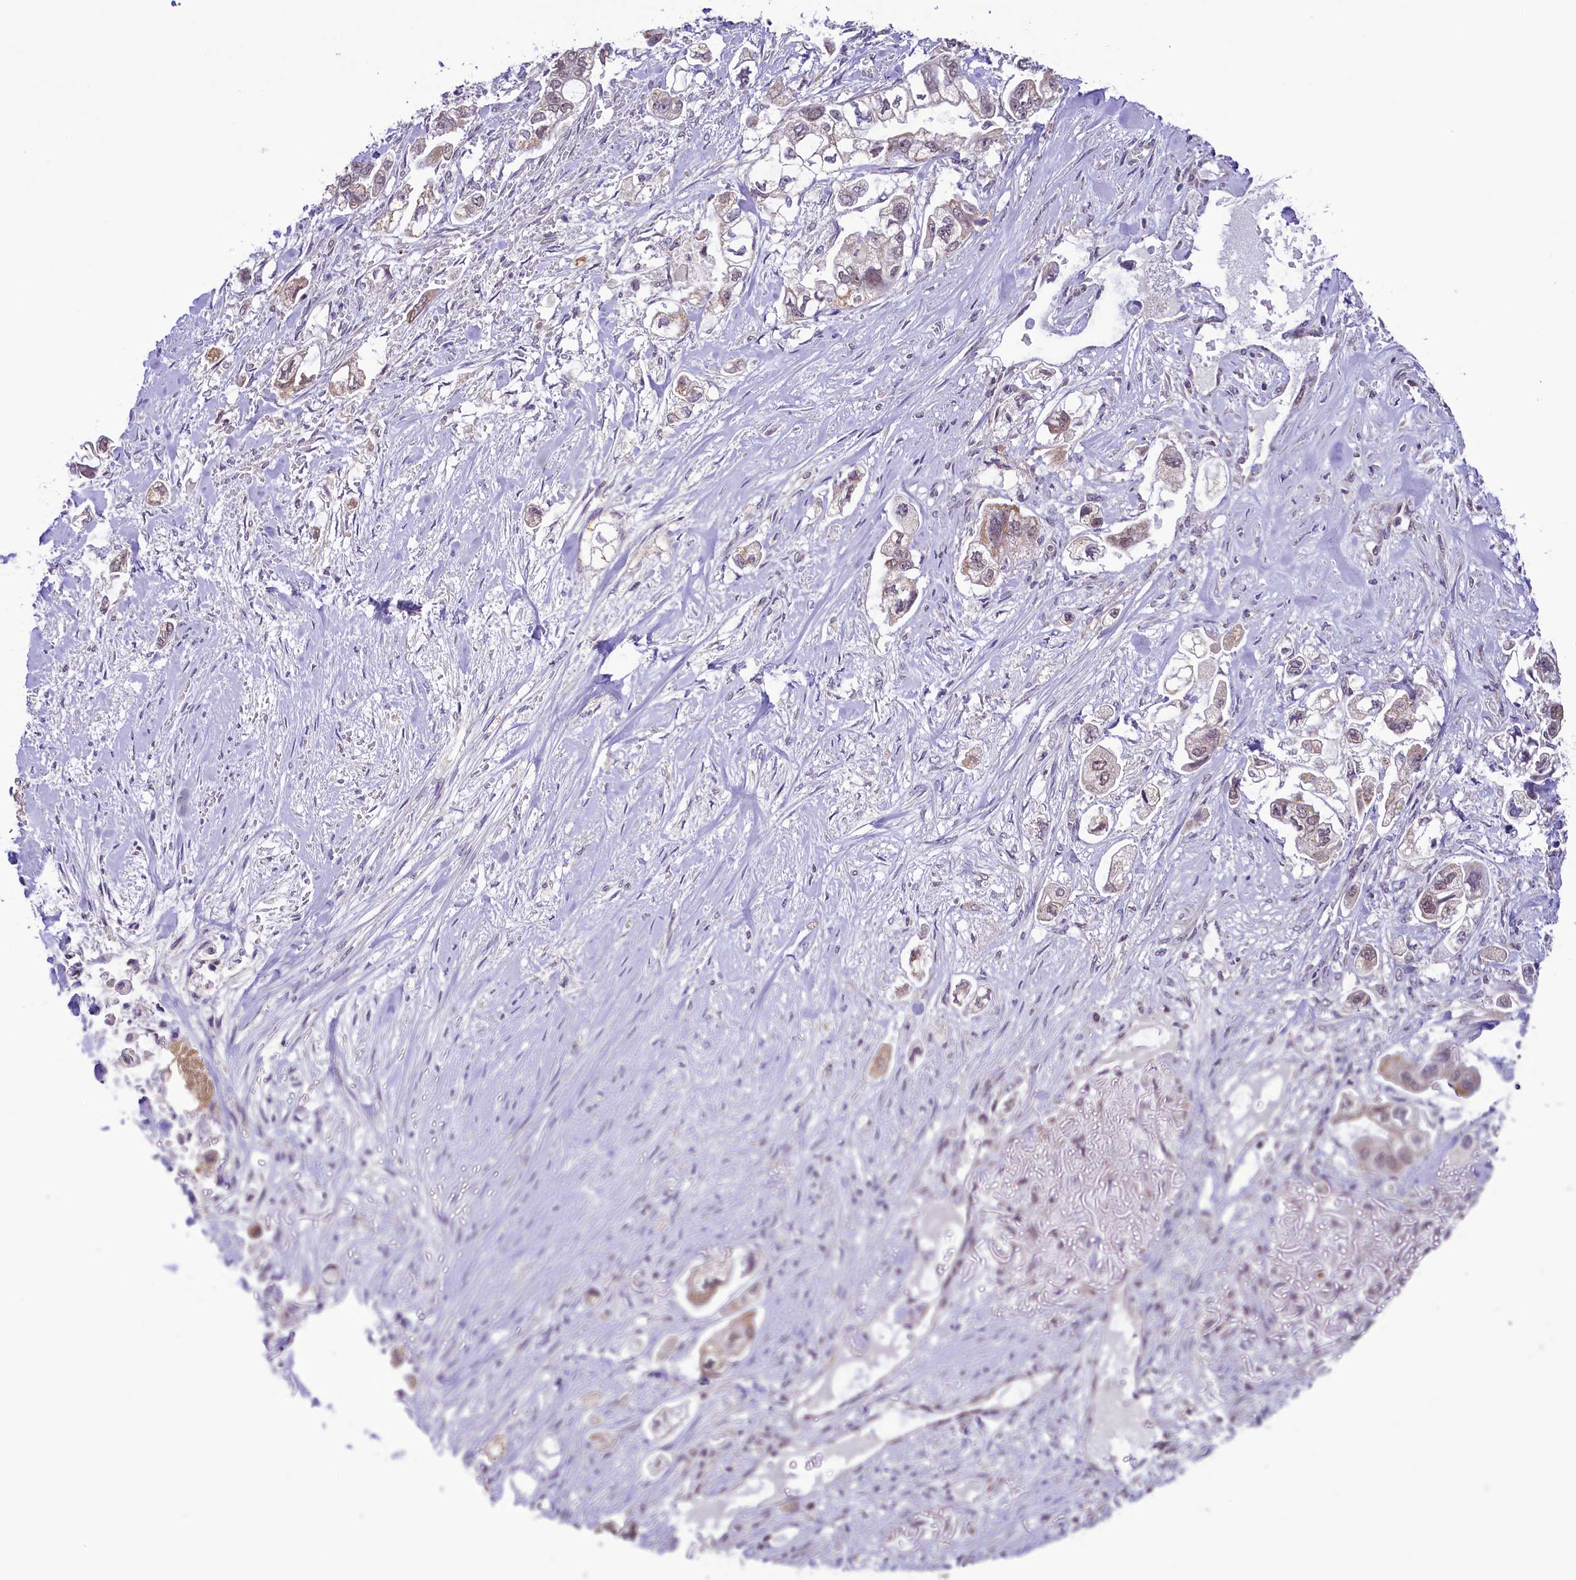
{"staining": {"intensity": "weak", "quantity": "25%-75%", "location": "cytoplasmic/membranous,nuclear"}, "tissue": "stomach cancer", "cell_type": "Tumor cells", "image_type": "cancer", "snomed": [{"axis": "morphology", "description": "Adenocarcinoma, NOS"}, {"axis": "topography", "description": "Stomach"}], "caption": "Immunohistochemistry (IHC) of human stomach cancer (adenocarcinoma) exhibits low levels of weak cytoplasmic/membranous and nuclear expression in approximately 25%-75% of tumor cells. (DAB = brown stain, brightfield microscopy at high magnification).", "gene": "PAF1", "patient": {"sex": "male", "age": 62}}